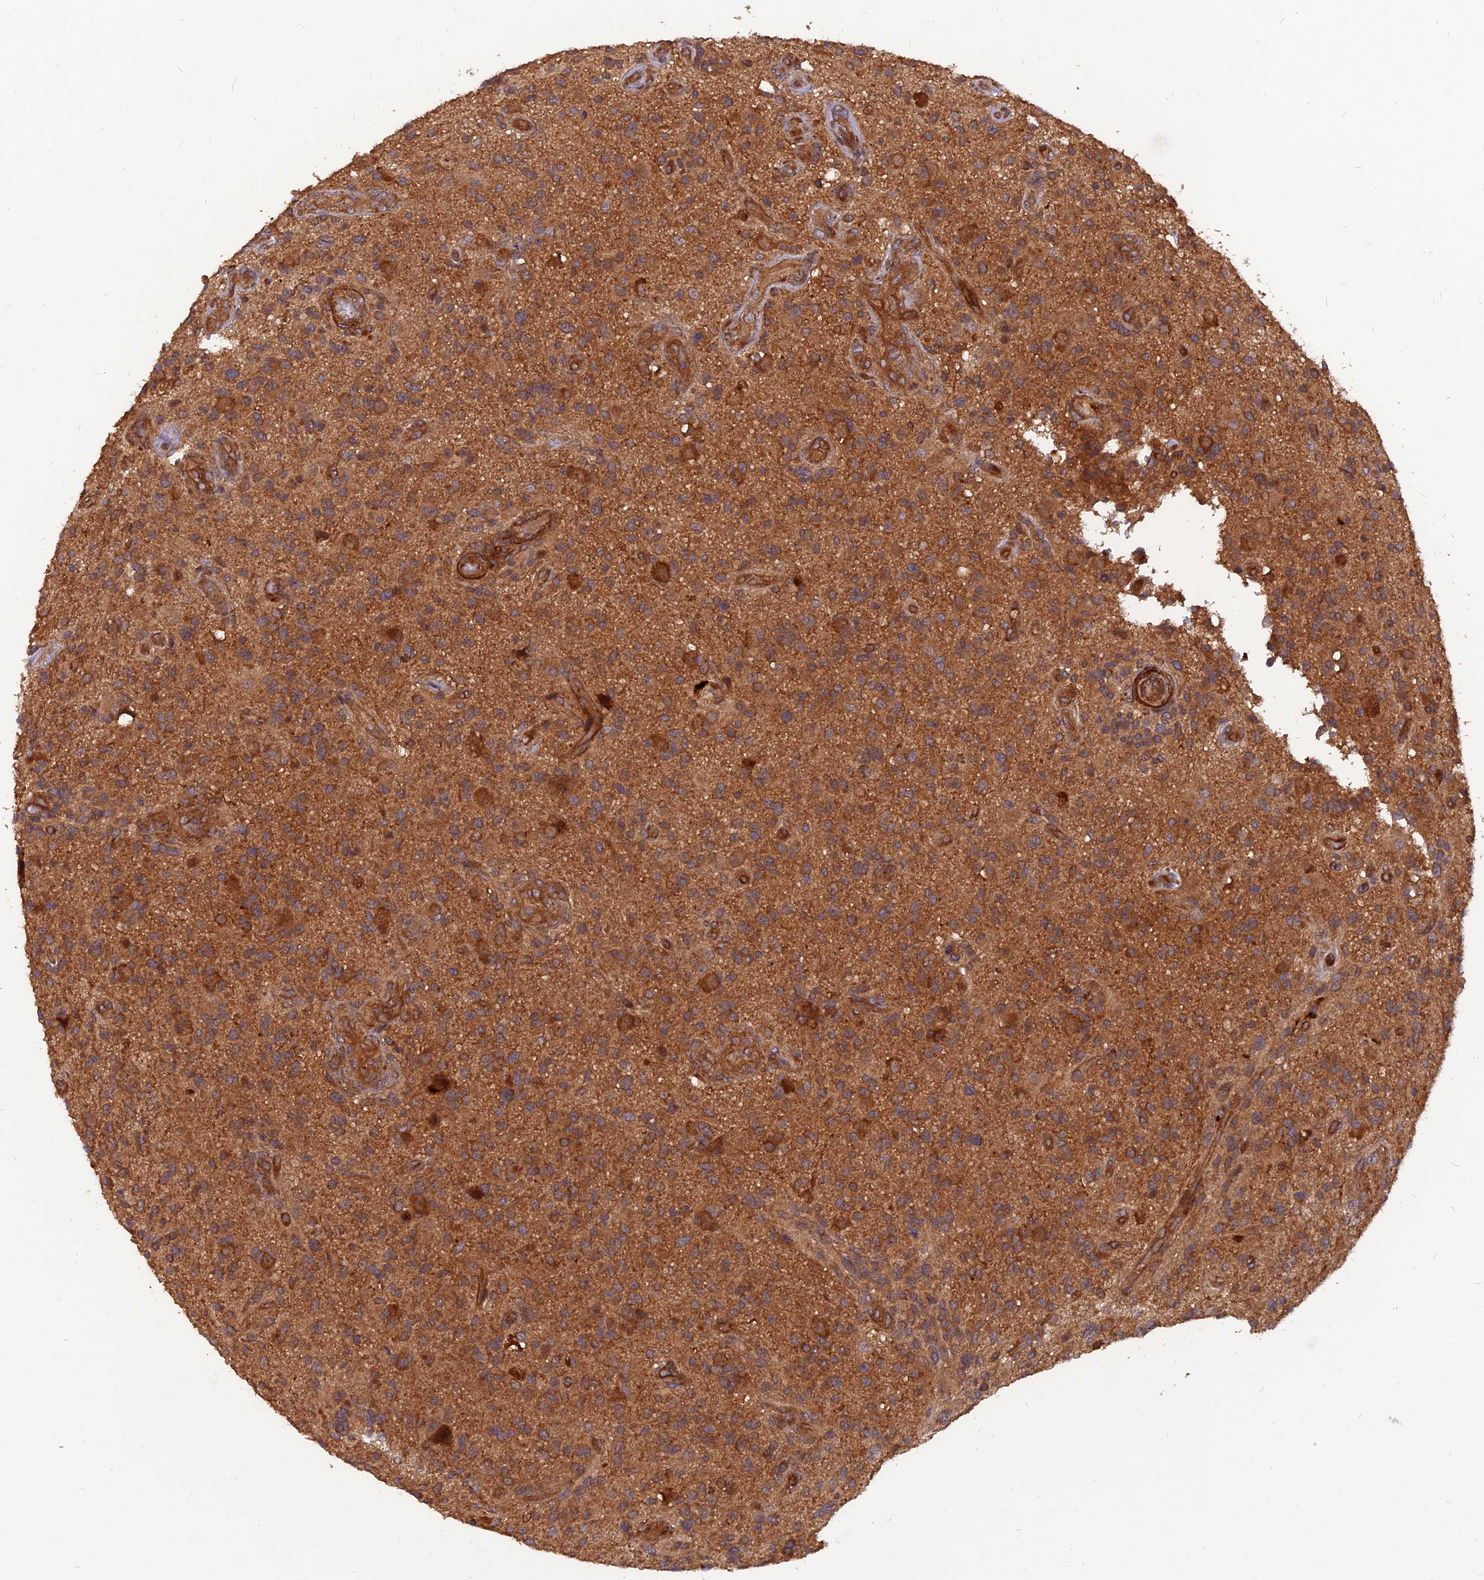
{"staining": {"intensity": "moderate", "quantity": ">75%", "location": "cytoplasmic/membranous"}, "tissue": "glioma", "cell_type": "Tumor cells", "image_type": "cancer", "snomed": [{"axis": "morphology", "description": "Glioma, malignant, High grade"}, {"axis": "topography", "description": "Brain"}], "caption": "High-grade glioma (malignant) was stained to show a protein in brown. There is medium levels of moderate cytoplasmic/membranous positivity in approximately >75% of tumor cells.", "gene": "RELCH", "patient": {"sex": "male", "age": 47}}